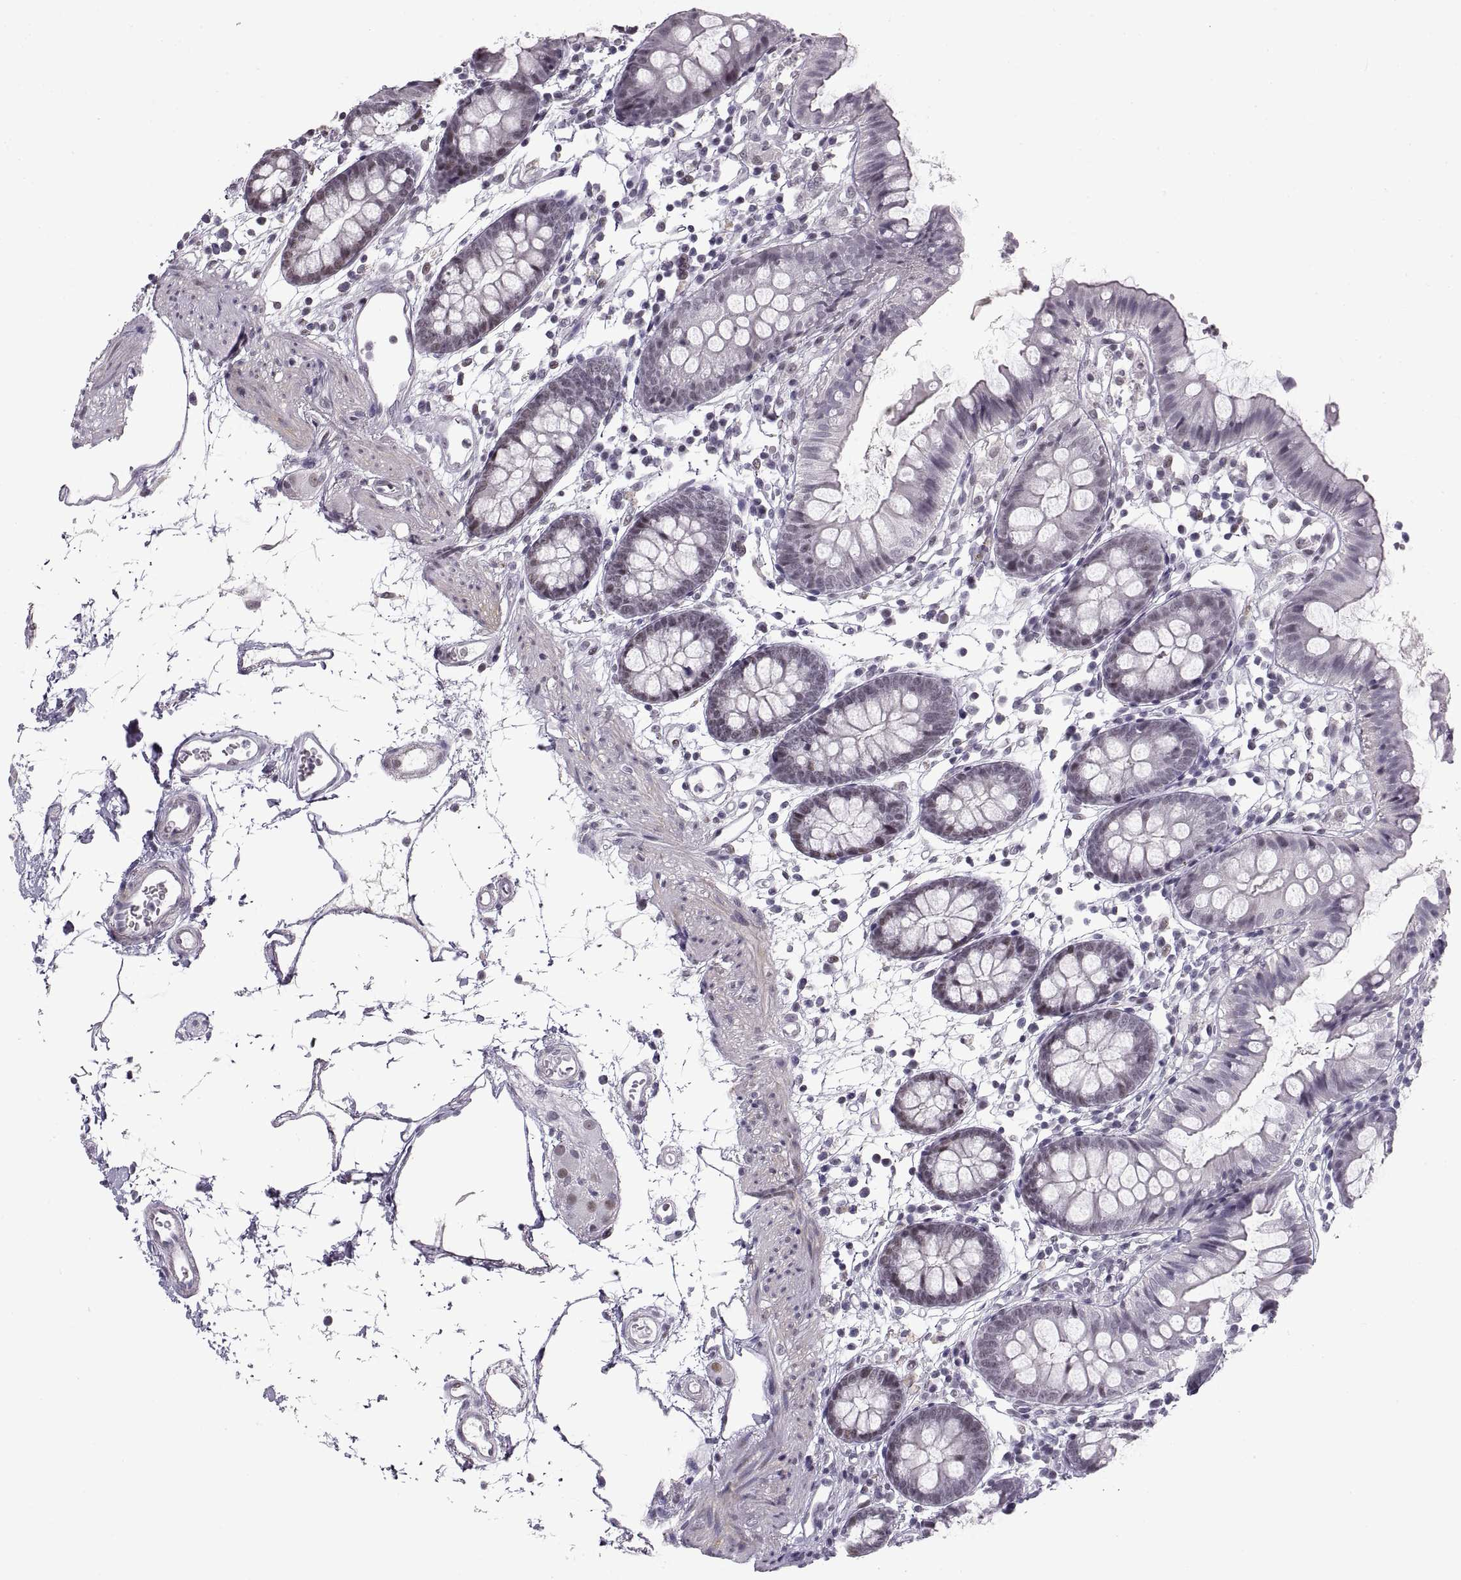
{"staining": {"intensity": "negative", "quantity": "none", "location": "none"}, "tissue": "colon", "cell_type": "Endothelial cells", "image_type": "normal", "snomed": [{"axis": "morphology", "description": "Normal tissue, NOS"}, {"axis": "topography", "description": "Colon"}], "caption": "DAB (3,3'-diaminobenzidine) immunohistochemical staining of normal colon reveals no significant expression in endothelial cells. (DAB immunohistochemistry visualized using brightfield microscopy, high magnification).", "gene": "NANOS3", "patient": {"sex": "female", "age": 84}}